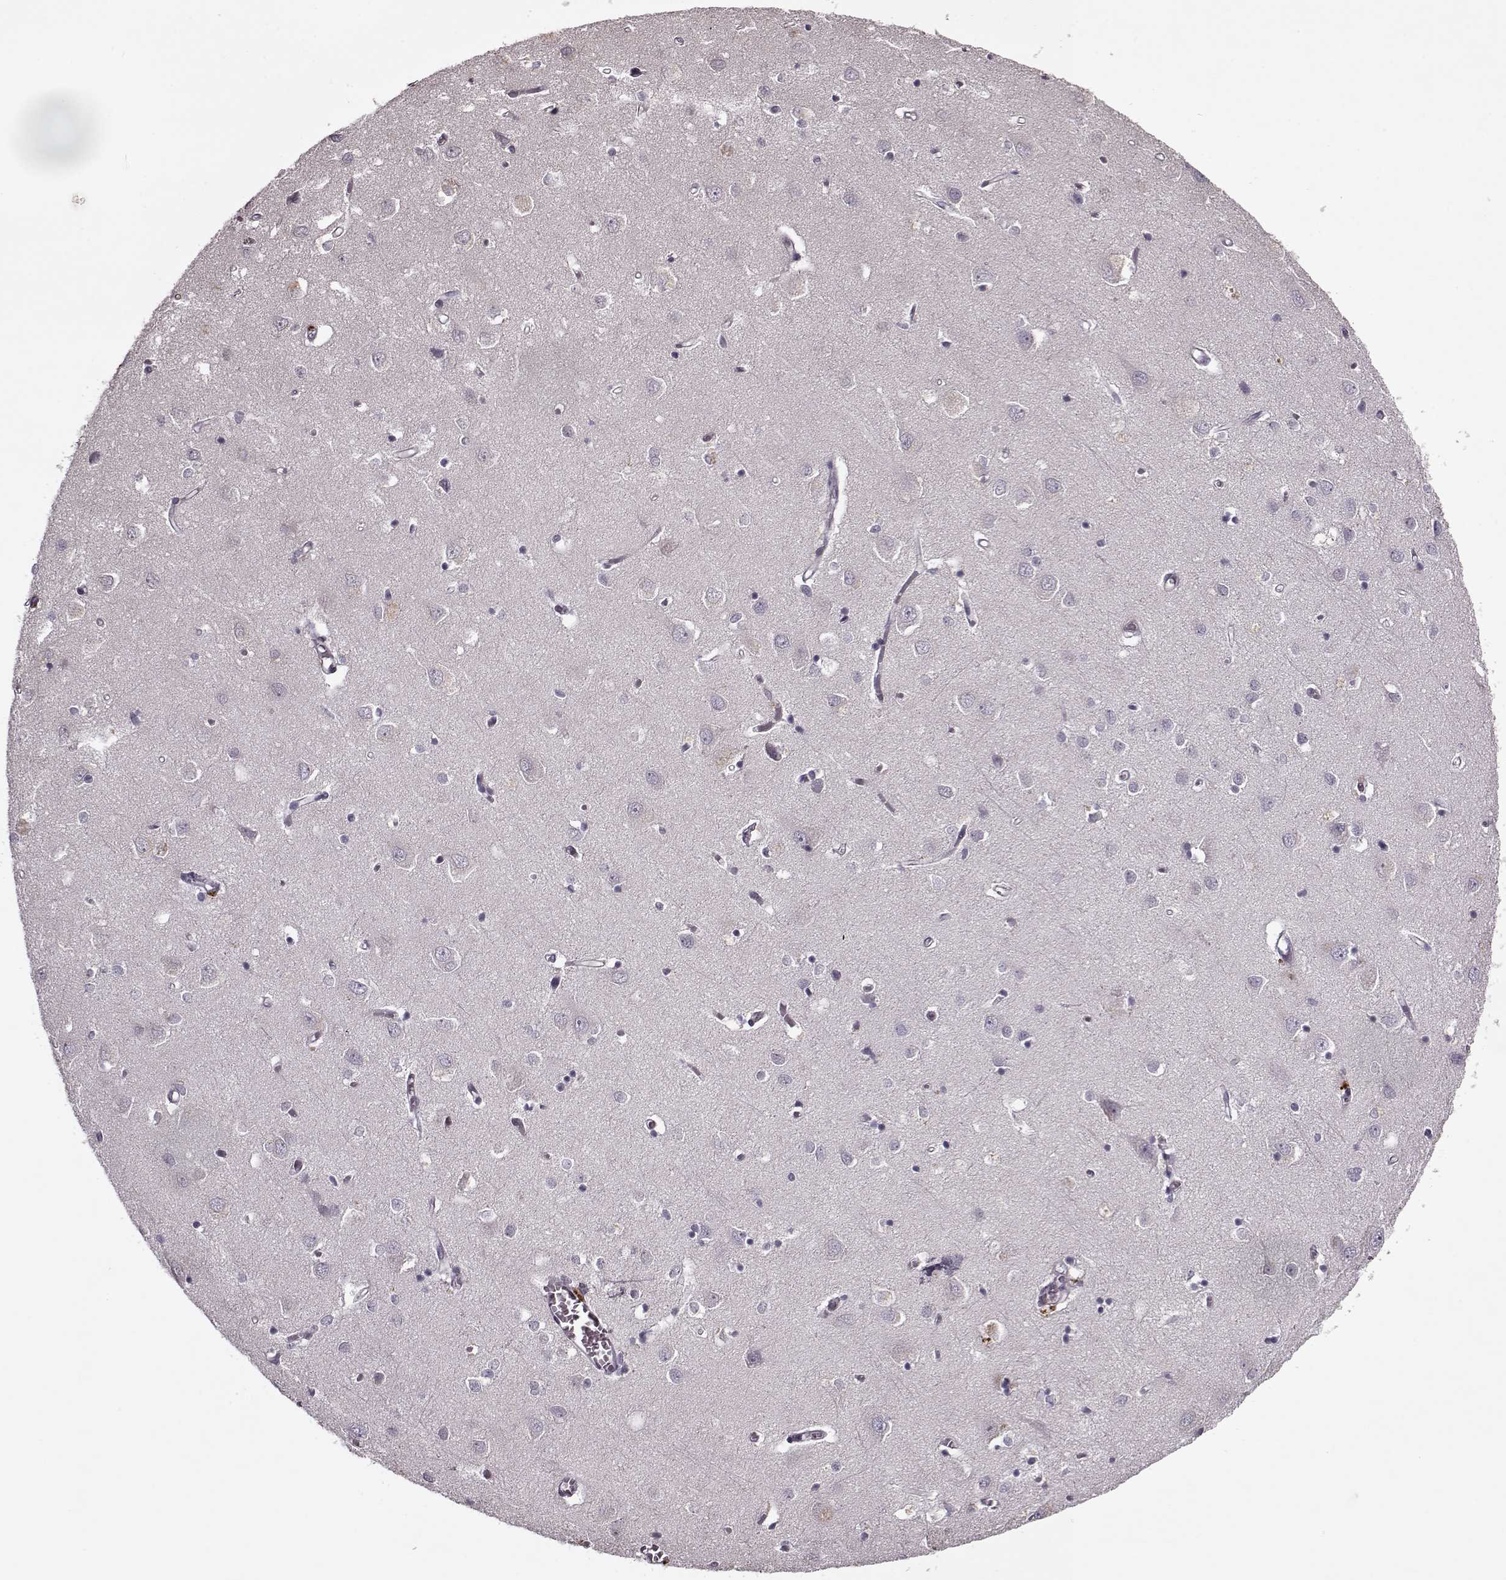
{"staining": {"intensity": "negative", "quantity": "none", "location": "none"}, "tissue": "cerebral cortex", "cell_type": "Endothelial cells", "image_type": "normal", "snomed": [{"axis": "morphology", "description": "Normal tissue, NOS"}, {"axis": "topography", "description": "Cerebral cortex"}], "caption": "An image of human cerebral cortex is negative for staining in endothelial cells. The staining is performed using DAB (3,3'-diaminobenzidine) brown chromogen with nuclei counter-stained in using hematoxylin.", "gene": "KRT9", "patient": {"sex": "male", "age": 70}}